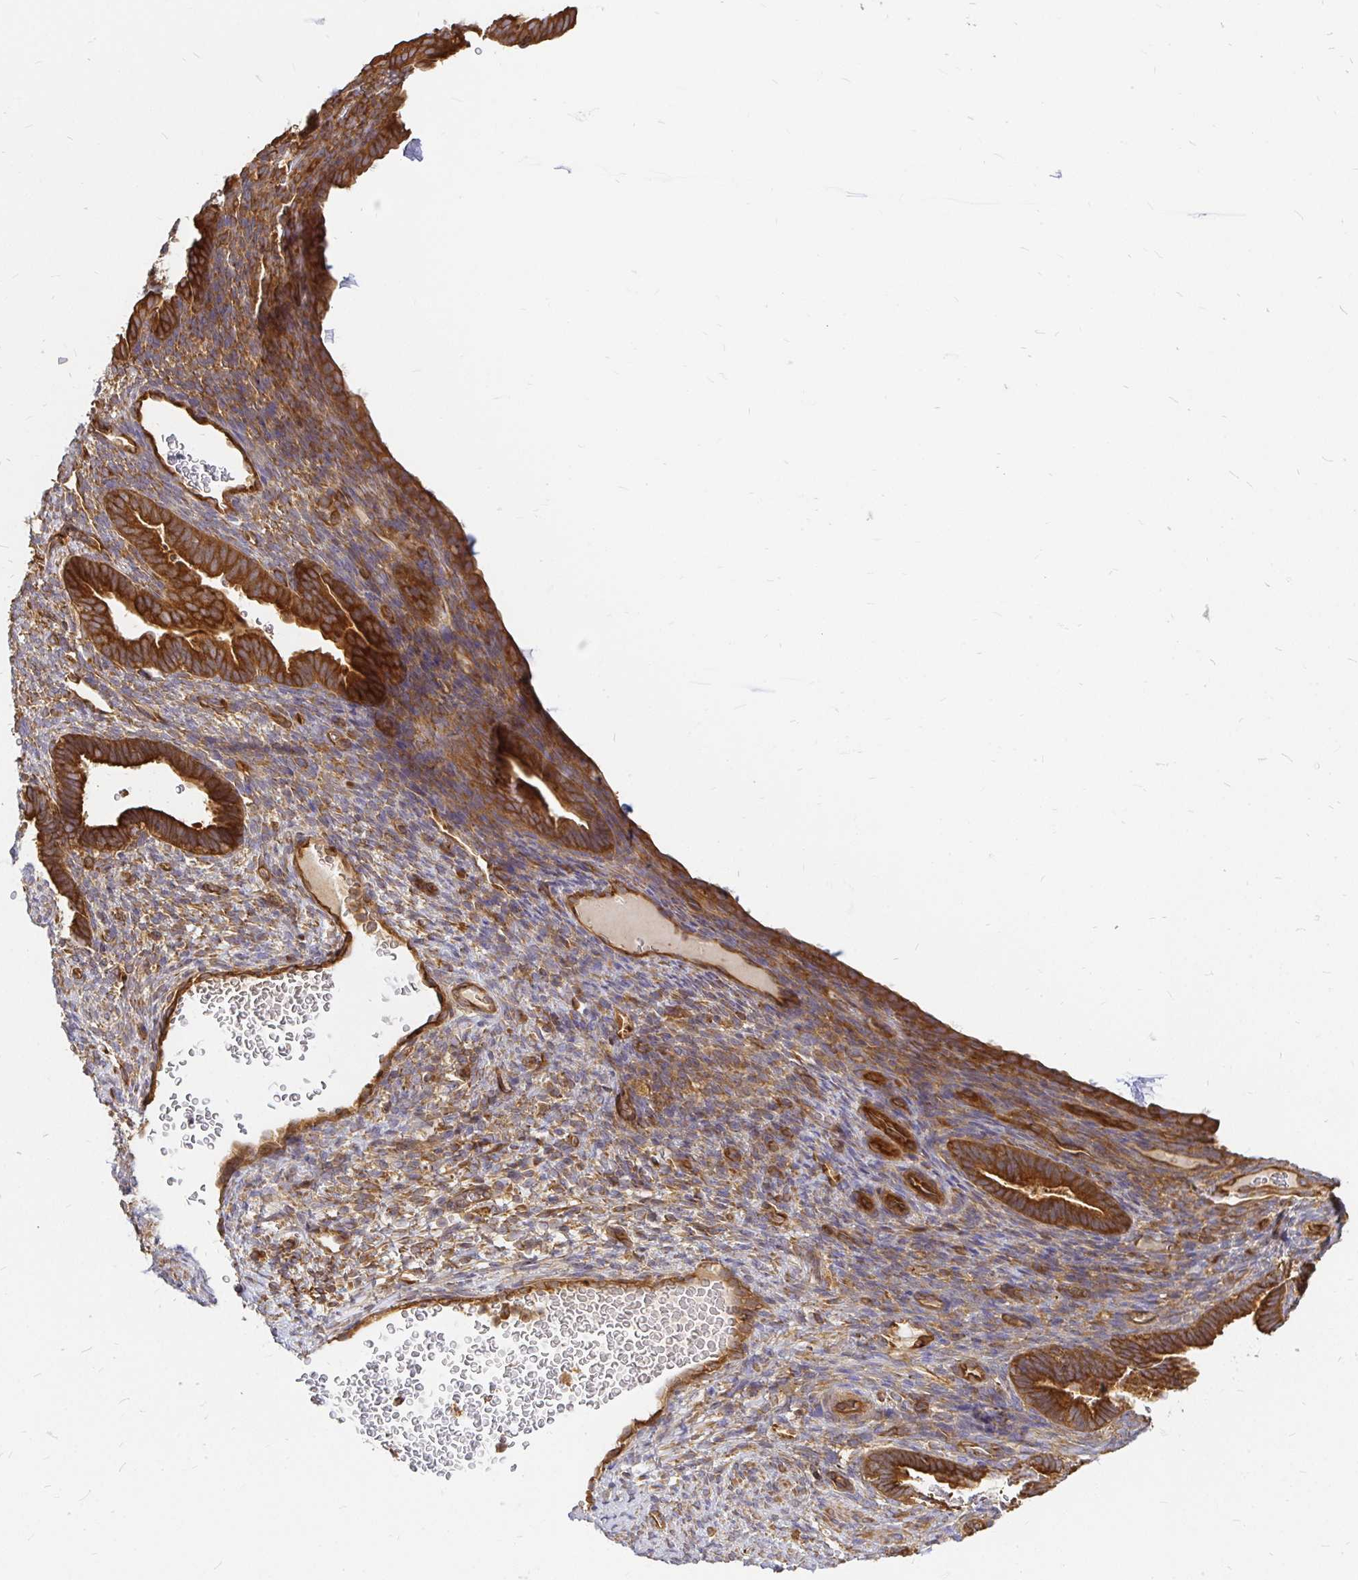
{"staining": {"intensity": "weak", "quantity": "<25%", "location": "cytoplasmic/membranous"}, "tissue": "endometrium", "cell_type": "Cells in endometrial stroma", "image_type": "normal", "snomed": [{"axis": "morphology", "description": "Normal tissue, NOS"}, {"axis": "topography", "description": "Endometrium"}], "caption": "Endometrium stained for a protein using immunohistochemistry exhibits no positivity cells in endometrial stroma.", "gene": "KIF5B", "patient": {"sex": "female", "age": 34}}